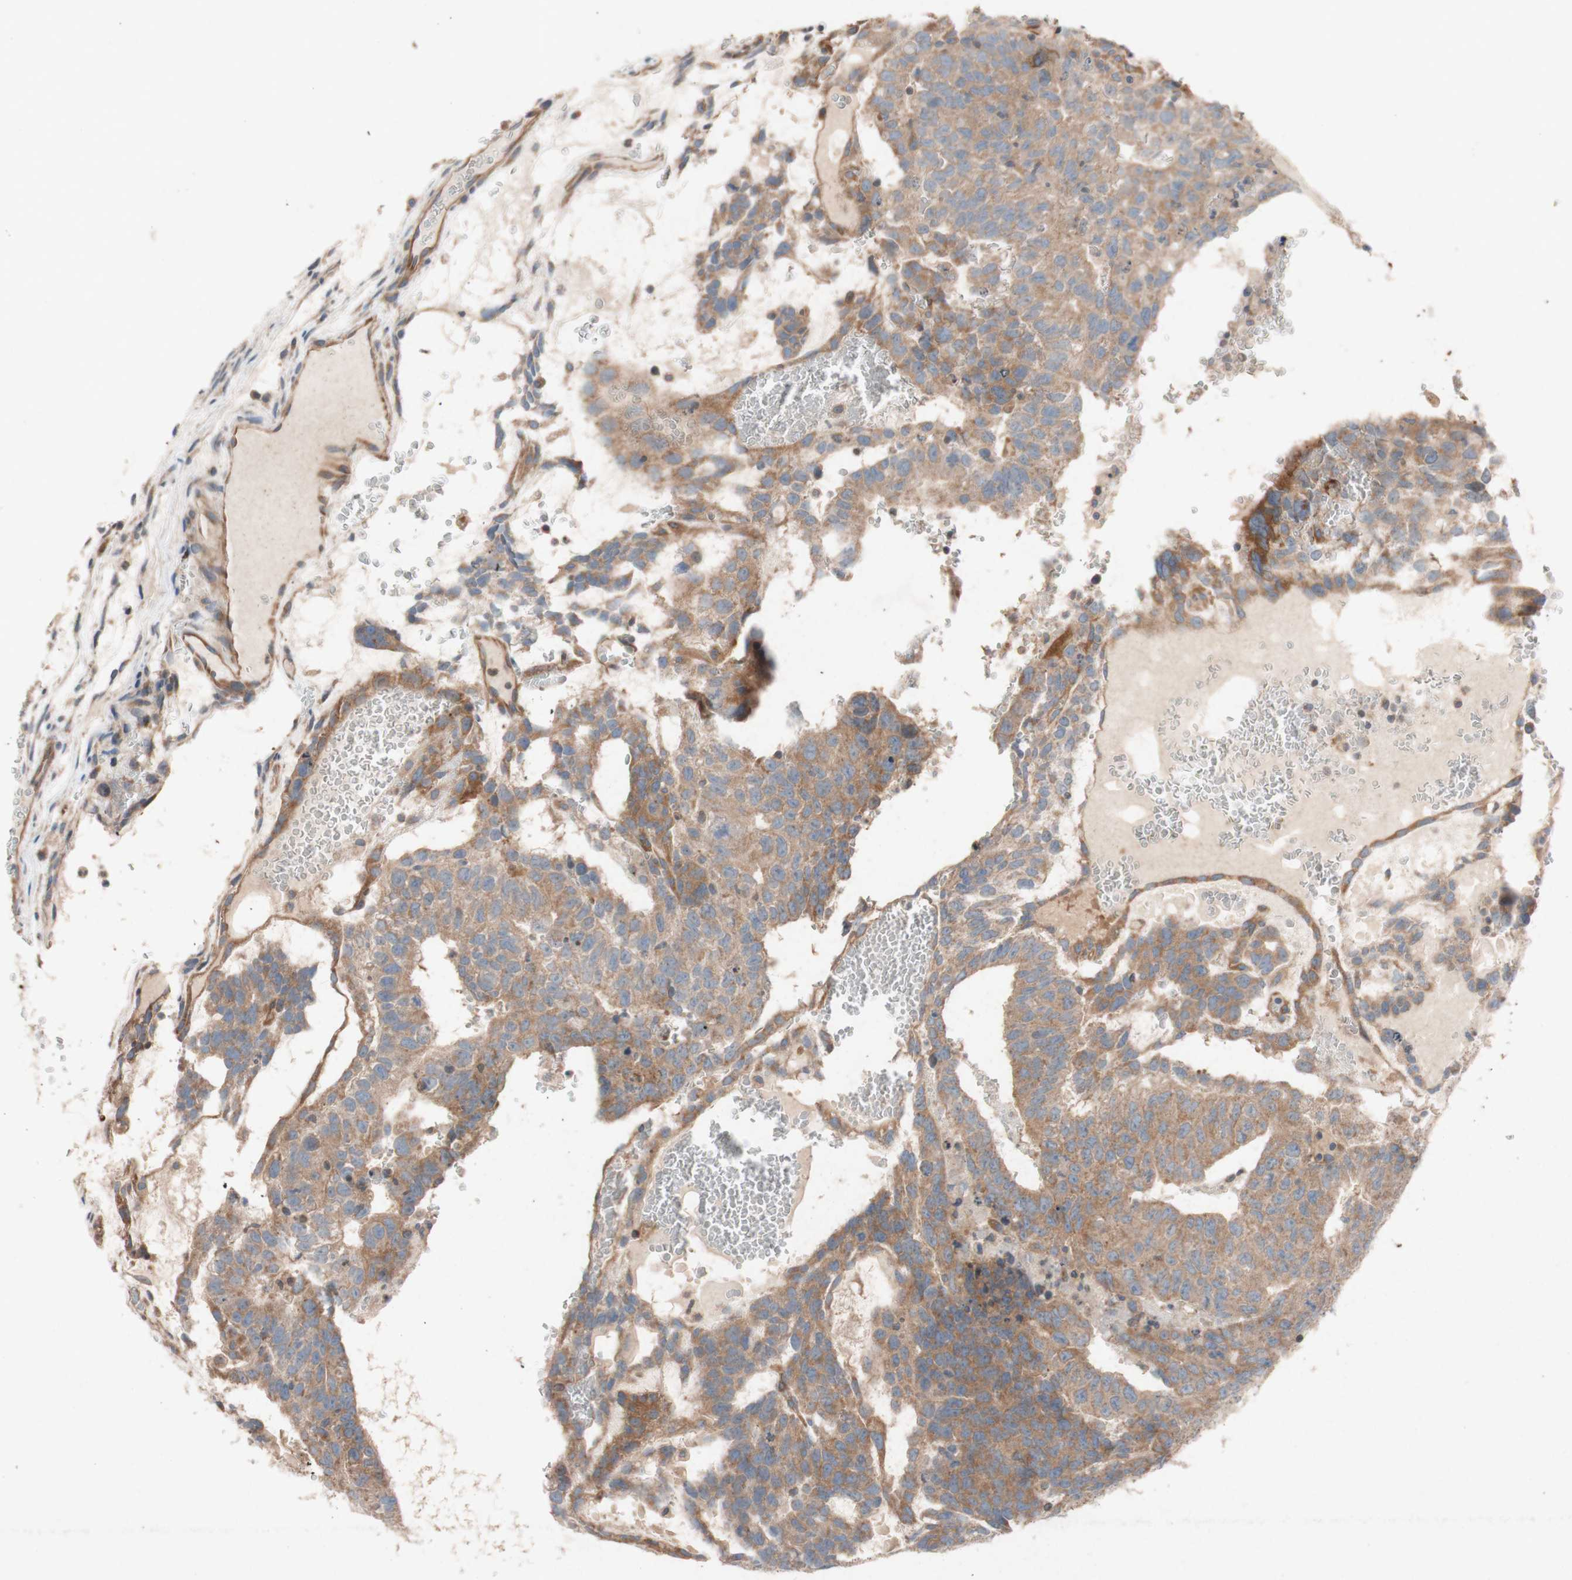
{"staining": {"intensity": "moderate", "quantity": ">75%", "location": "cytoplasmic/membranous"}, "tissue": "testis cancer", "cell_type": "Tumor cells", "image_type": "cancer", "snomed": [{"axis": "morphology", "description": "Seminoma, NOS"}, {"axis": "morphology", "description": "Carcinoma, Embryonal, NOS"}, {"axis": "topography", "description": "Testis"}], "caption": "Testis seminoma stained with immunohistochemistry (IHC) demonstrates moderate cytoplasmic/membranous positivity in approximately >75% of tumor cells.", "gene": "TST", "patient": {"sex": "male", "age": 52}}